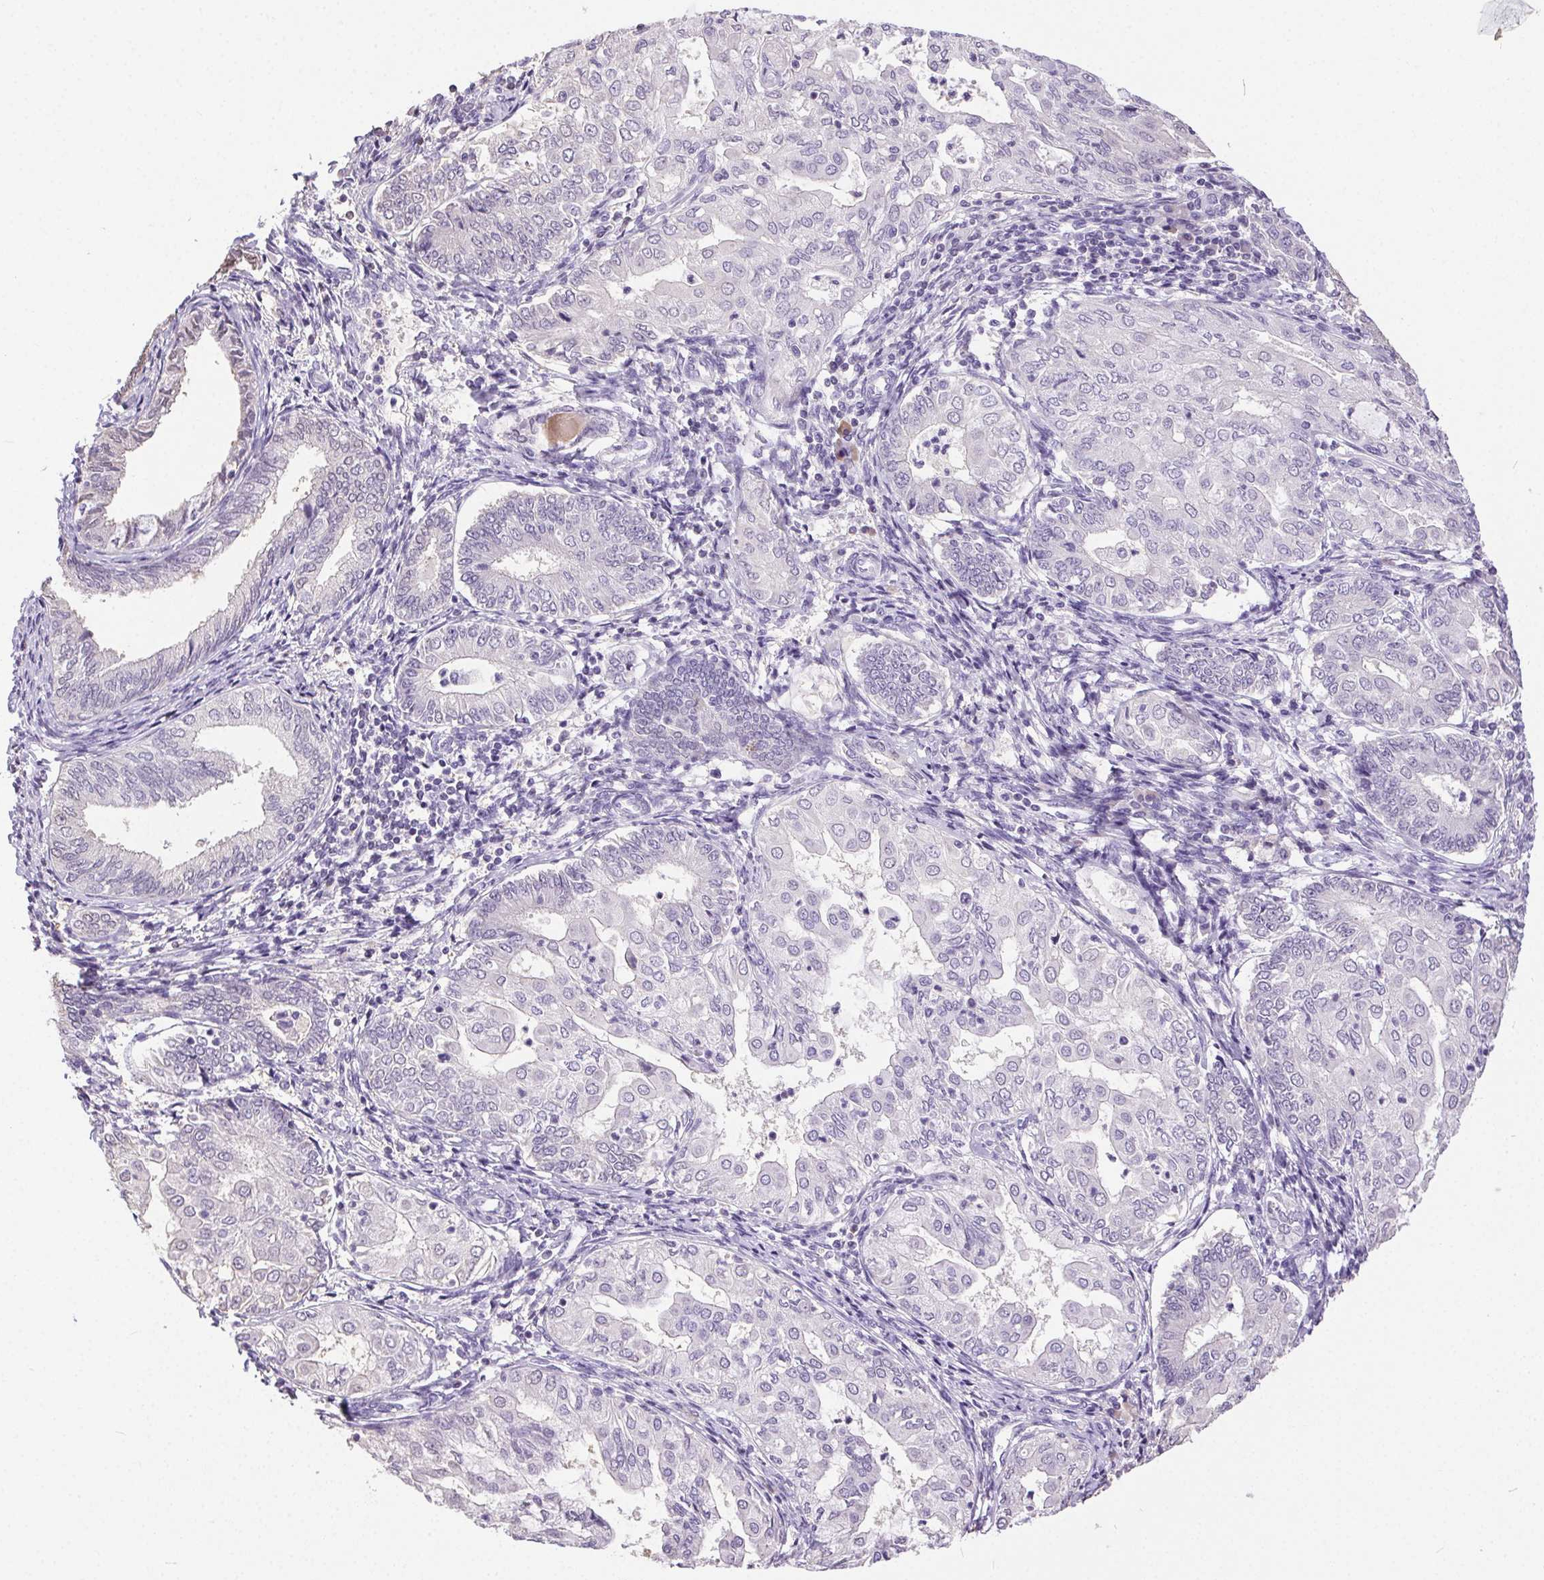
{"staining": {"intensity": "negative", "quantity": "none", "location": "none"}, "tissue": "endometrial cancer", "cell_type": "Tumor cells", "image_type": "cancer", "snomed": [{"axis": "morphology", "description": "Adenocarcinoma, NOS"}, {"axis": "topography", "description": "Endometrium"}], "caption": "This is an IHC micrograph of human endometrial cancer (adenocarcinoma). There is no positivity in tumor cells.", "gene": "SYCE2", "patient": {"sex": "female", "age": 68}}